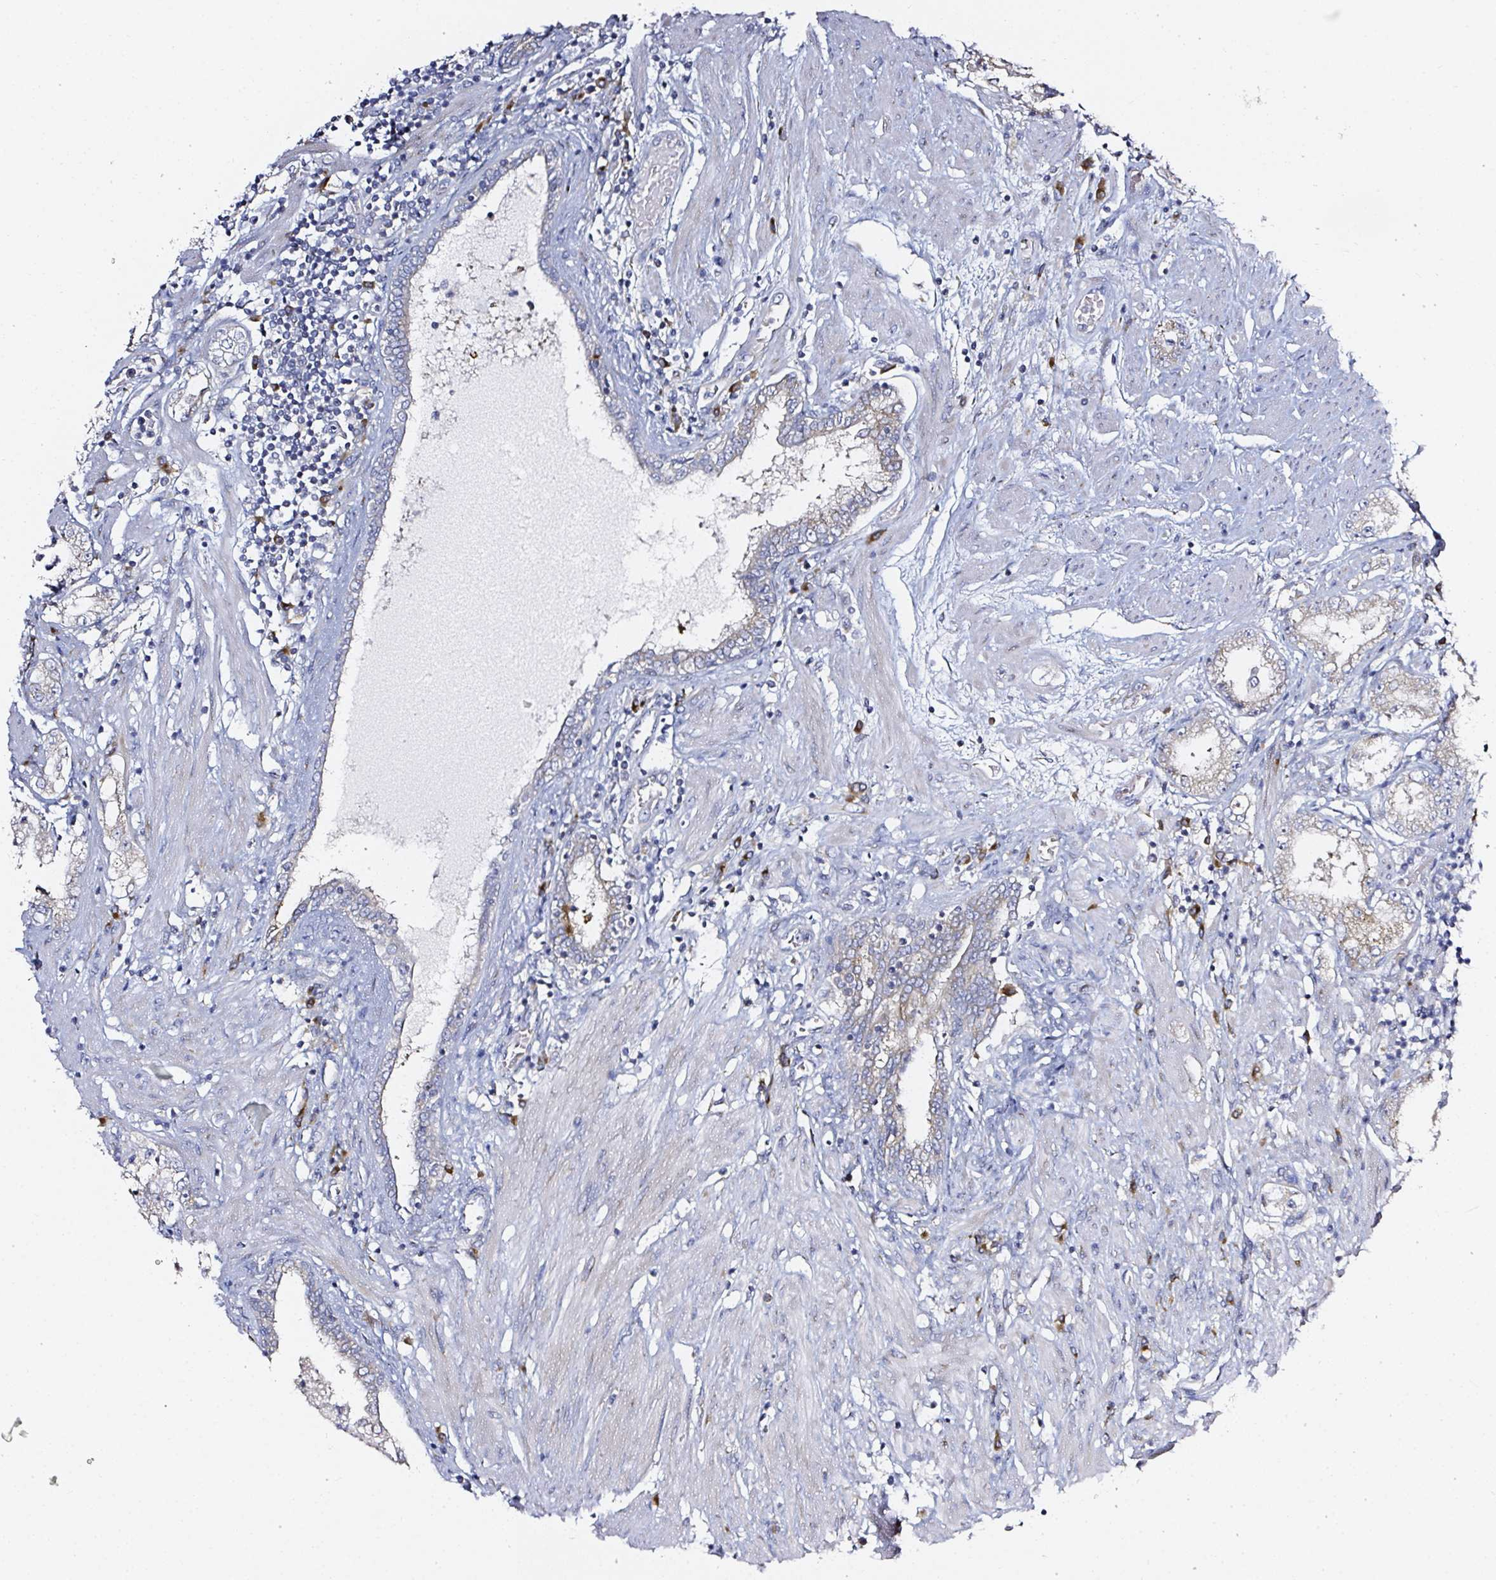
{"staining": {"intensity": "weak", "quantity": "25%-75%", "location": "cytoplasmic/membranous"}, "tissue": "prostate cancer", "cell_type": "Tumor cells", "image_type": "cancer", "snomed": [{"axis": "morphology", "description": "Adenocarcinoma, High grade"}, {"axis": "topography", "description": "Prostate"}], "caption": "A histopathology image of human prostate cancer (adenocarcinoma (high-grade)) stained for a protein demonstrates weak cytoplasmic/membranous brown staining in tumor cells. Immunohistochemistry (ihc) stains the protein of interest in brown and the nuclei are stained blue.", "gene": "MLX", "patient": {"sex": "male", "age": 69}}